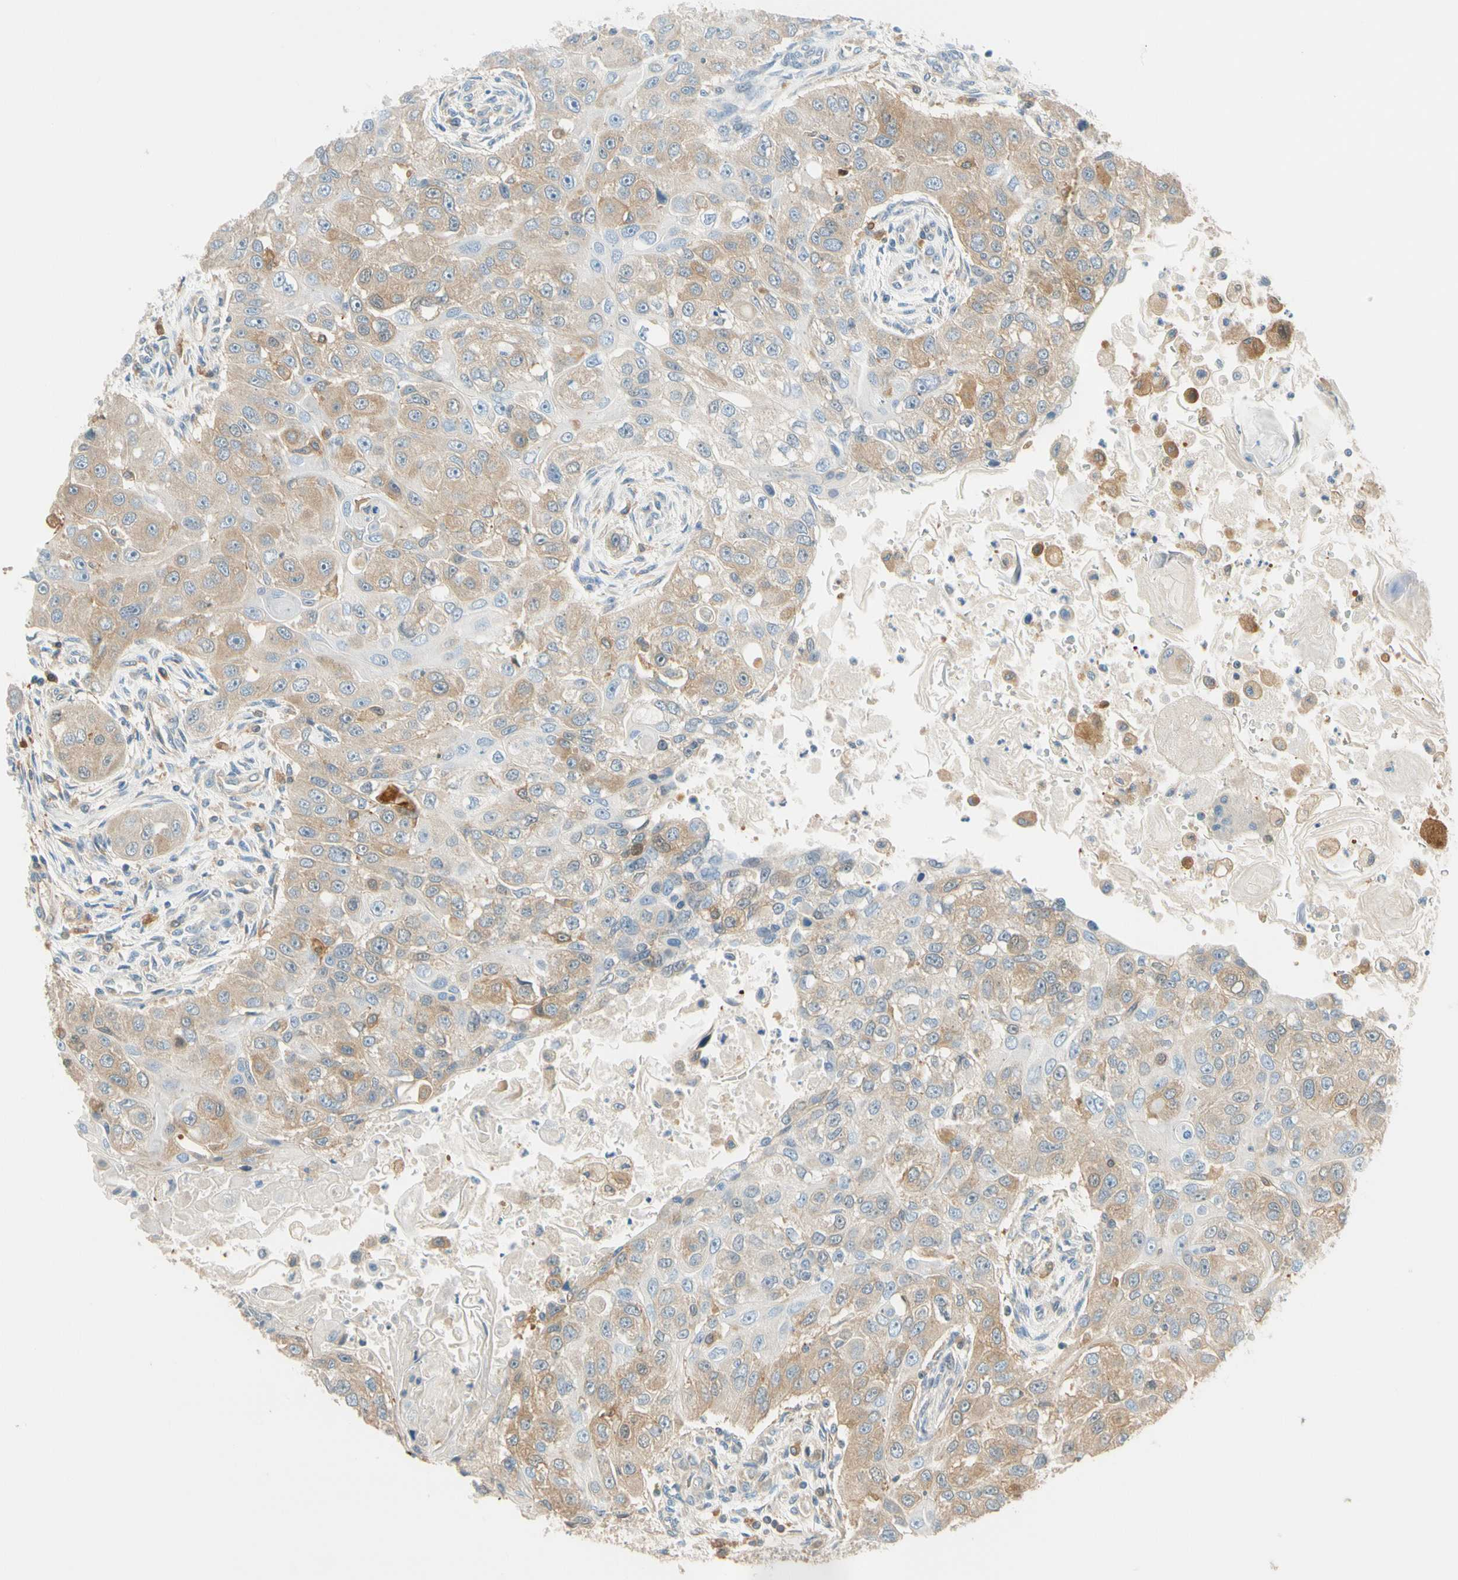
{"staining": {"intensity": "moderate", "quantity": ">75%", "location": "cytoplasmic/membranous"}, "tissue": "head and neck cancer", "cell_type": "Tumor cells", "image_type": "cancer", "snomed": [{"axis": "morphology", "description": "Normal tissue, NOS"}, {"axis": "morphology", "description": "Squamous cell carcinoma, NOS"}, {"axis": "topography", "description": "Skeletal muscle"}, {"axis": "topography", "description": "Head-Neck"}], "caption": "Moderate cytoplasmic/membranous expression is present in about >75% of tumor cells in squamous cell carcinoma (head and neck). The protein is stained brown, and the nuclei are stained in blue (DAB IHC with brightfield microscopy, high magnification).", "gene": "PARP14", "patient": {"sex": "male", "age": 51}}